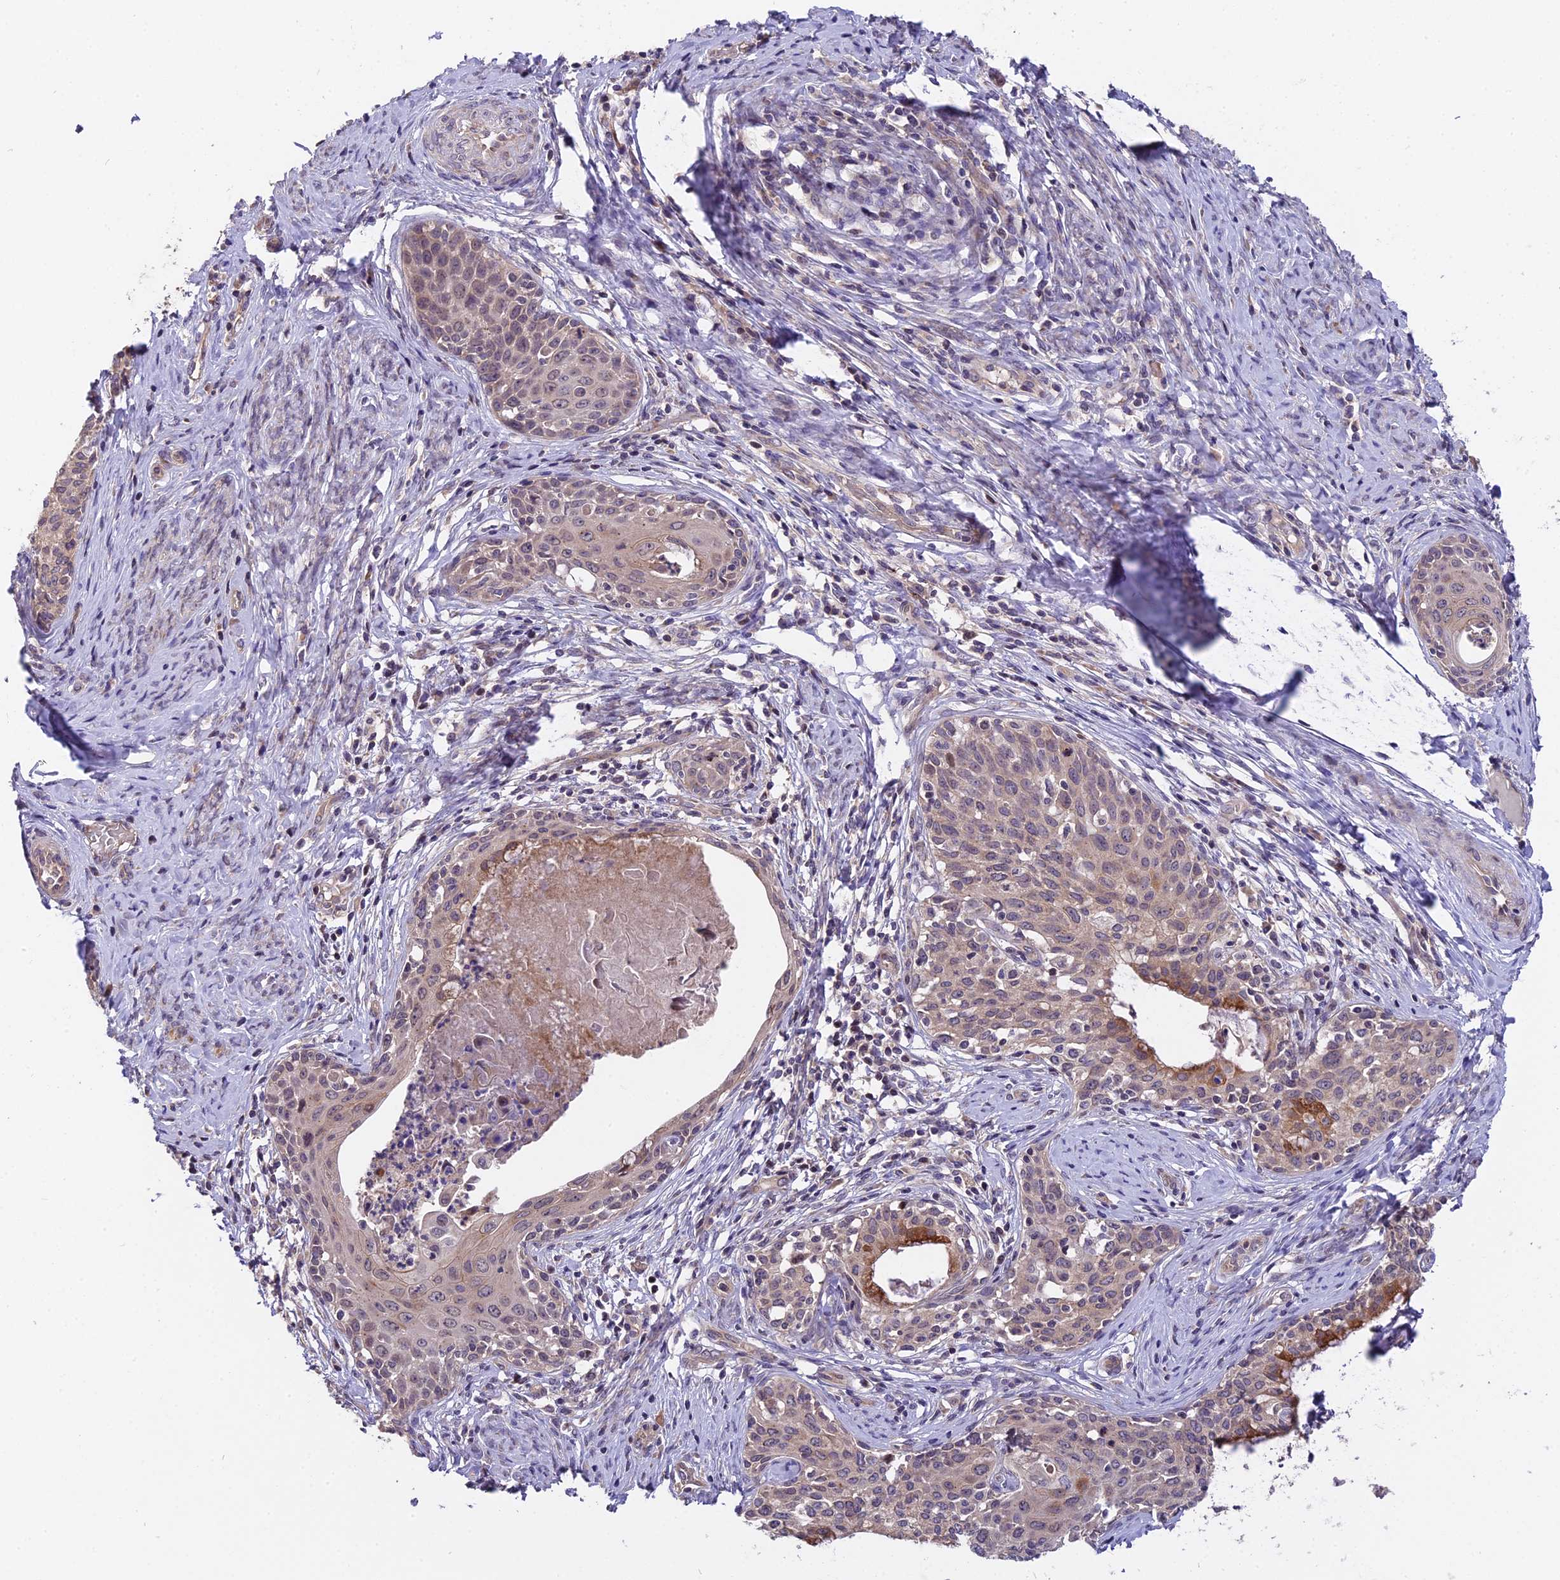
{"staining": {"intensity": "weak", "quantity": "25%-75%", "location": "cytoplasmic/membranous"}, "tissue": "cervical cancer", "cell_type": "Tumor cells", "image_type": "cancer", "snomed": [{"axis": "morphology", "description": "Squamous cell carcinoma, NOS"}, {"axis": "morphology", "description": "Adenocarcinoma, NOS"}, {"axis": "topography", "description": "Cervix"}], "caption": "Cervical squamous cell carcinoma stained for a protein (brown) shows weak cytoplasmic/membranous positive staining in about 25%-75% of tumor cells.", "gene": "TRMT1", "patient": {"sex": "female", "age": 52}}